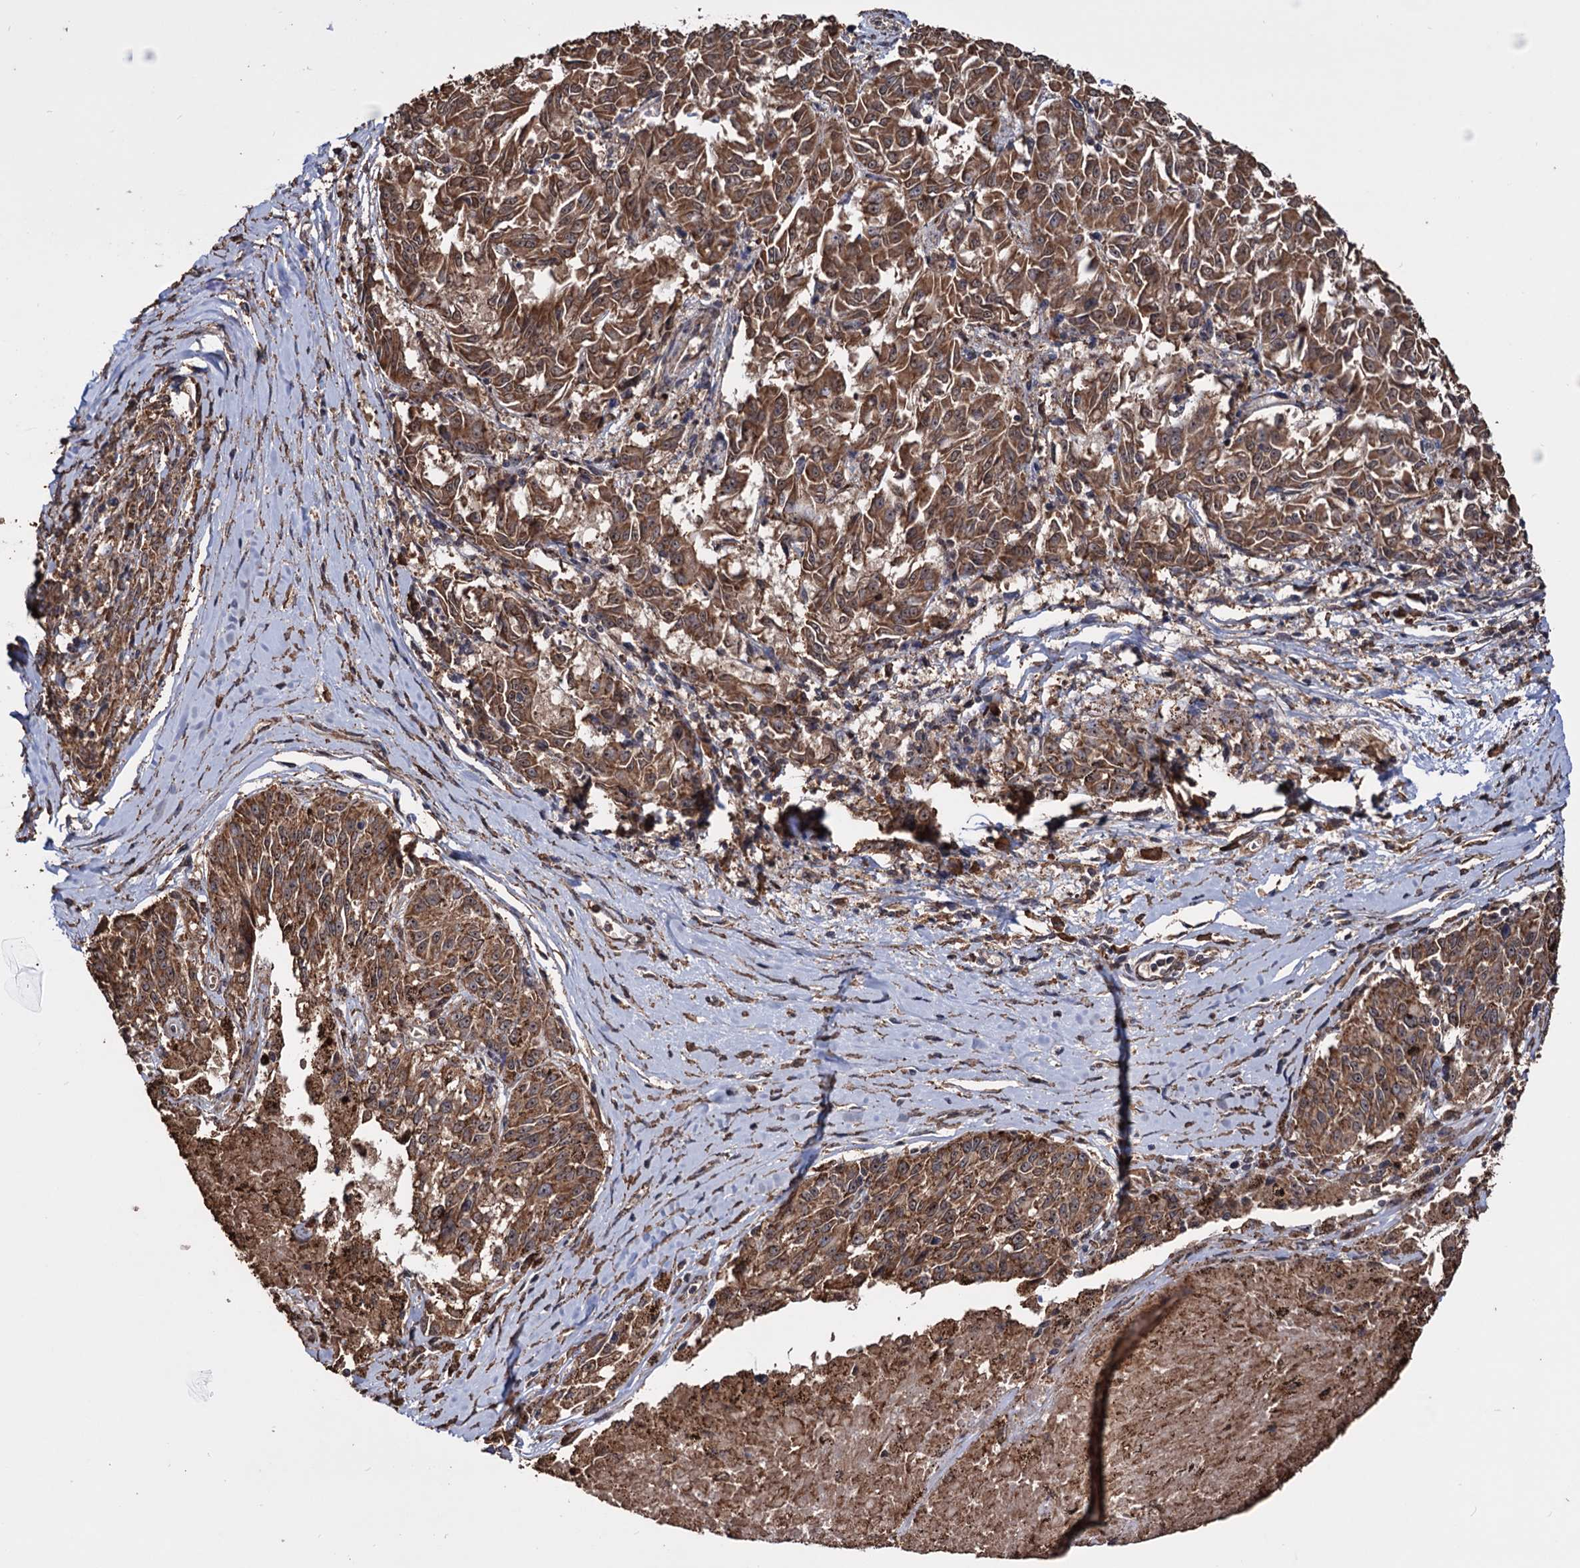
{"staining": {"intensity": "strong", "quantity": ">75%", "location": "cytoplasmic/membranous"}, "tissue": "melanoma", "cell_type": "Tumor cells", "image_type": "cancer", "snomed": [{"axis": "morphology", "description": "Malignant melanoma, NOS"}, {"axis": "topography", "description": "Skin"}], "caption": "High-power microscopy captured an IHC micrograph of melanoma, revealing strong cytoplasmic/membranous expression in about >75% of tumor cells. (DAB (3,3'-diaminobenzidine) IHC, brown staining for protein, blue staining for nuclei).", "gene": "TBC1D12", "patient": {"sex": "female", "age": 72}}